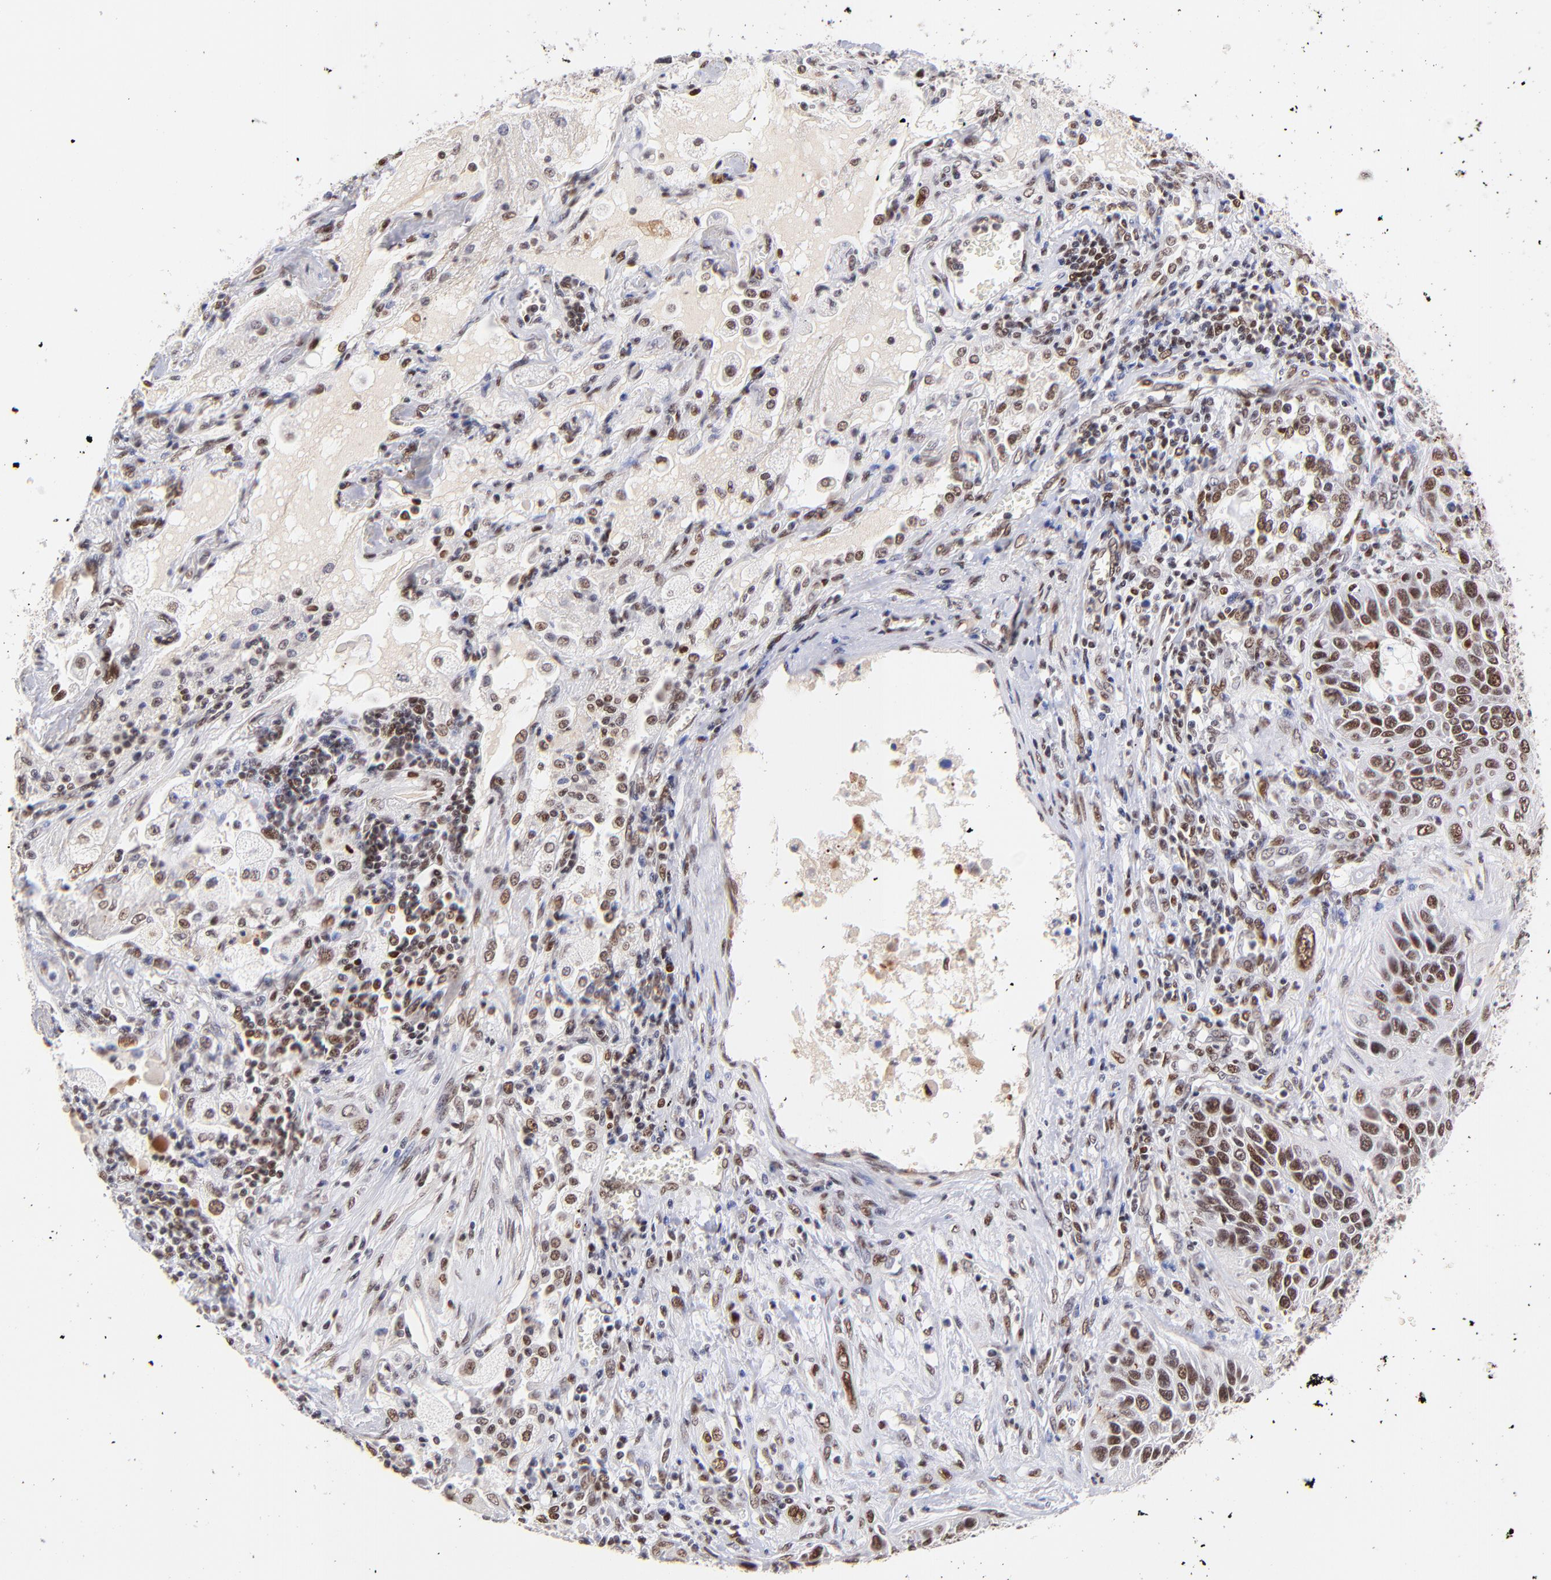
{"staining": {"intensity": "strong", "quantity": ">75%", "location": "nuclear"}, "tissue": "lung cancer", "cell_type": "Tumor cells", "image_type": "cancer", "snomed": [{"axis": "morphology", "description": "Squamous cell carcinoma, NOS"}, {"axis": "topography", "description": "Lung"}], "caption": "About >75% of tumor cells in squamous cell carcinoma (lung) reveal strong nuclear protein staining as visualized by brown immunohistochemical staining.", "gene": "MIDEAS", "patient": {"sex": "female", "age": 76}}